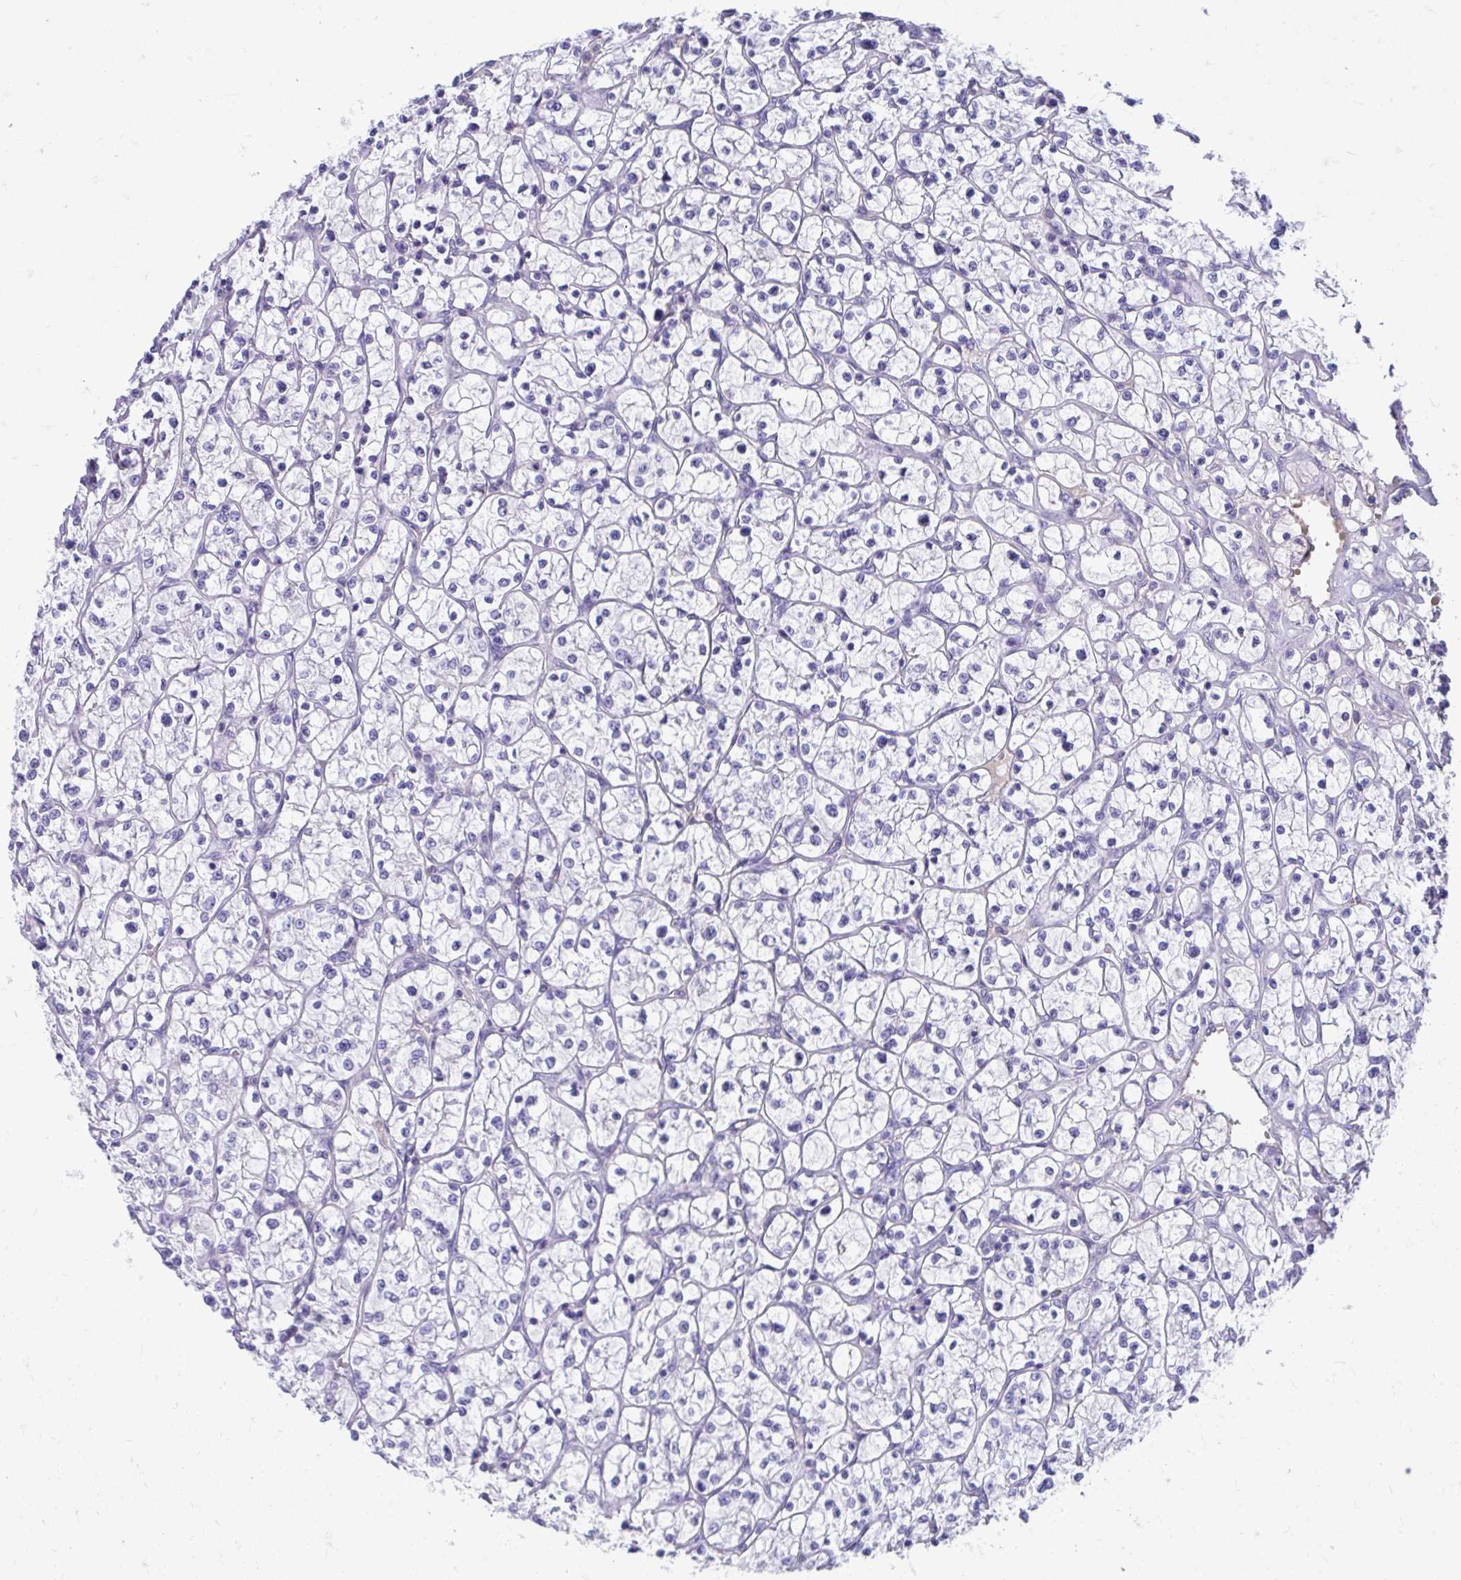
{"staining": {"intensity": "negative", "quantity": "none", "location": "none"}, "tissue": "renal cancer", "cell_type": "Tumor cells", "image_type": "cancer", "snomed": [{"axis": "morphology", "description": "Adenocarcinoma, NOS"}, {"axis": "topography", "description": "Kidney"}], "caption": "Human renal adenocarcinoma stained for a protein using IHC shows no staining in tumor cells.", "gene": "SMIM9", "patient": {"sex": "female", "age": 64}}